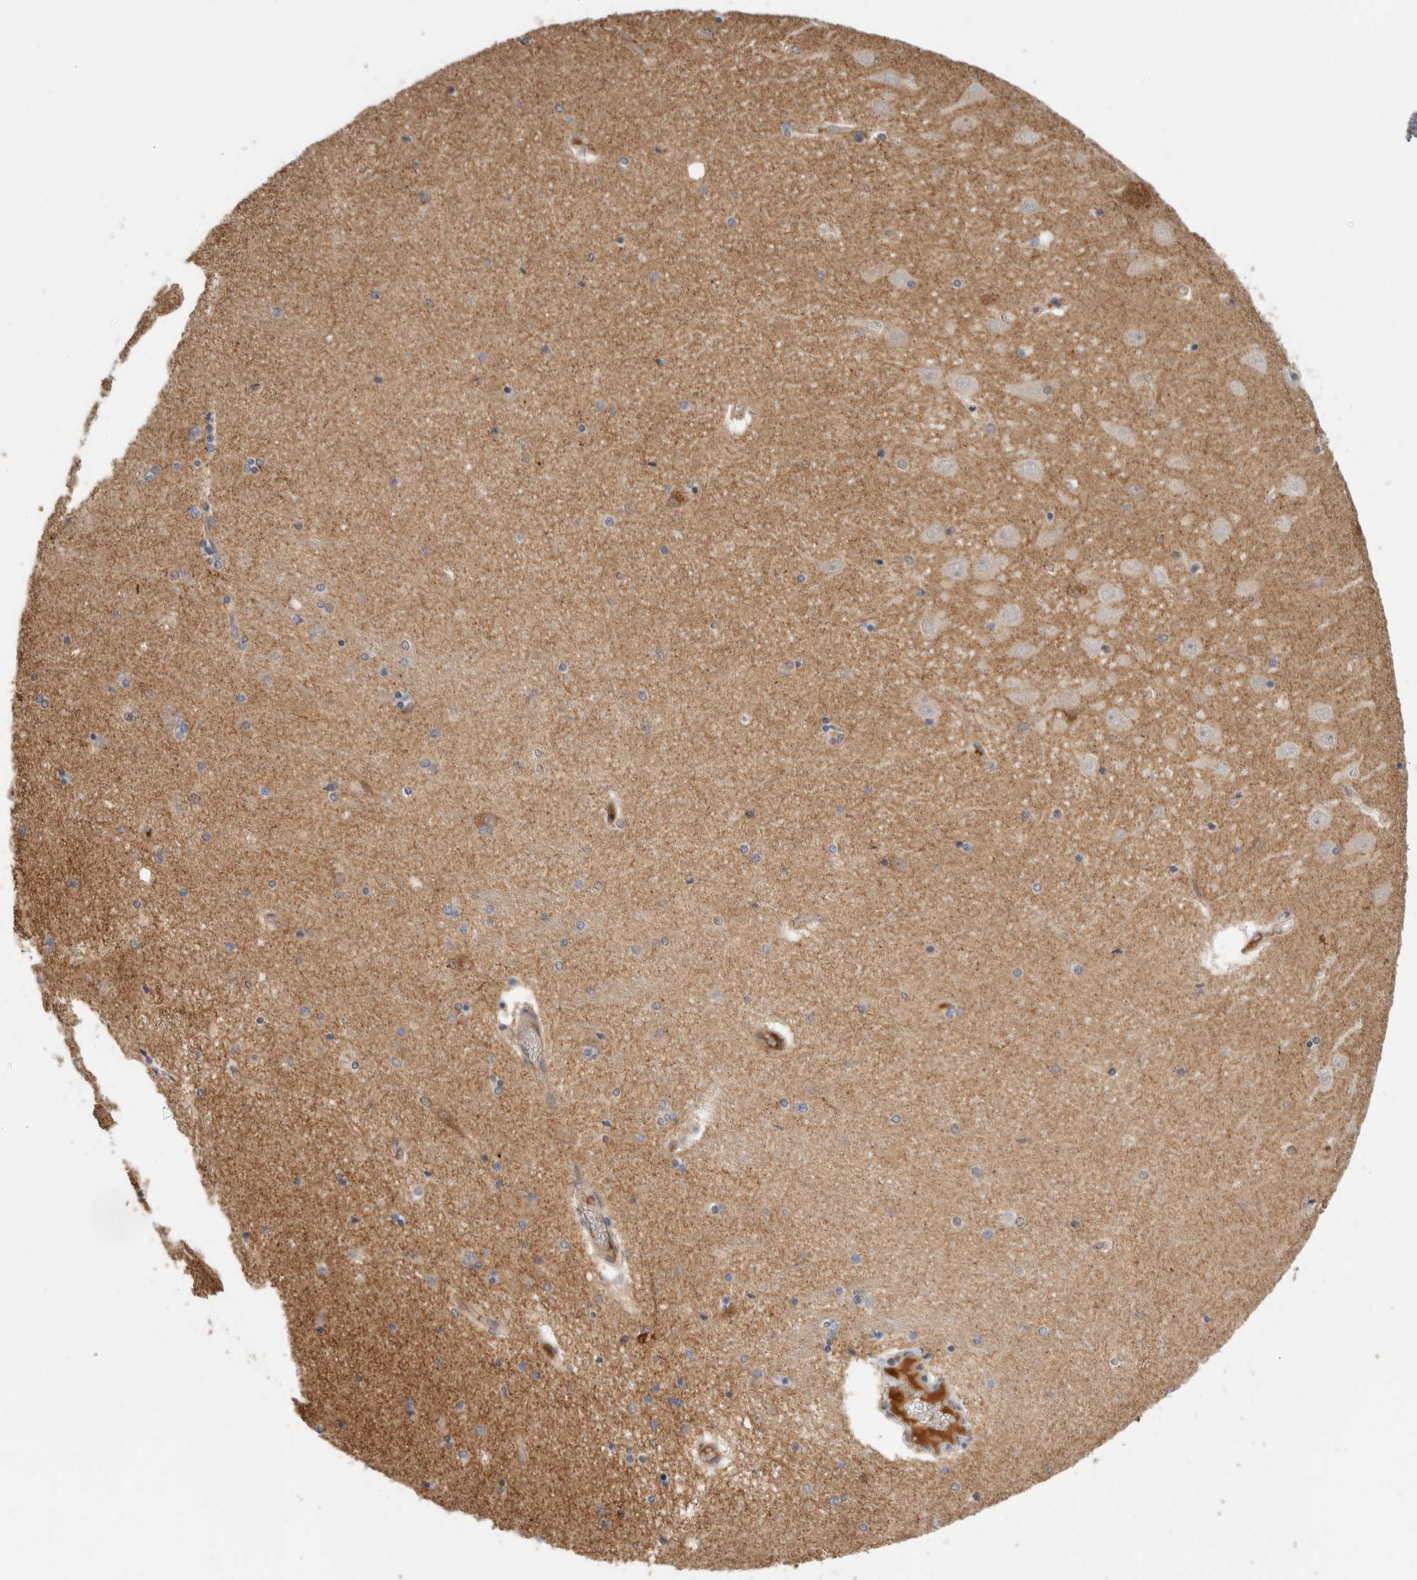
{"staining": {"intensity": "negative", "quantity": "none", "location": "none"}, "tissue": "hippocampus", "cell_type": "Glial cells", "image_type": "normal", "snomed": [{"axis": "morphology", "description": "Normal tissue, NOS"}, {"axis": "topography", "description": "Hippocampus"}], "caption": "The immunohistochemistry (IHC) histopathology image has no significant positivity in glial cells of hippocampus.", "gene": "APOL2", "patient": {"sex": "female", "age": 54}}